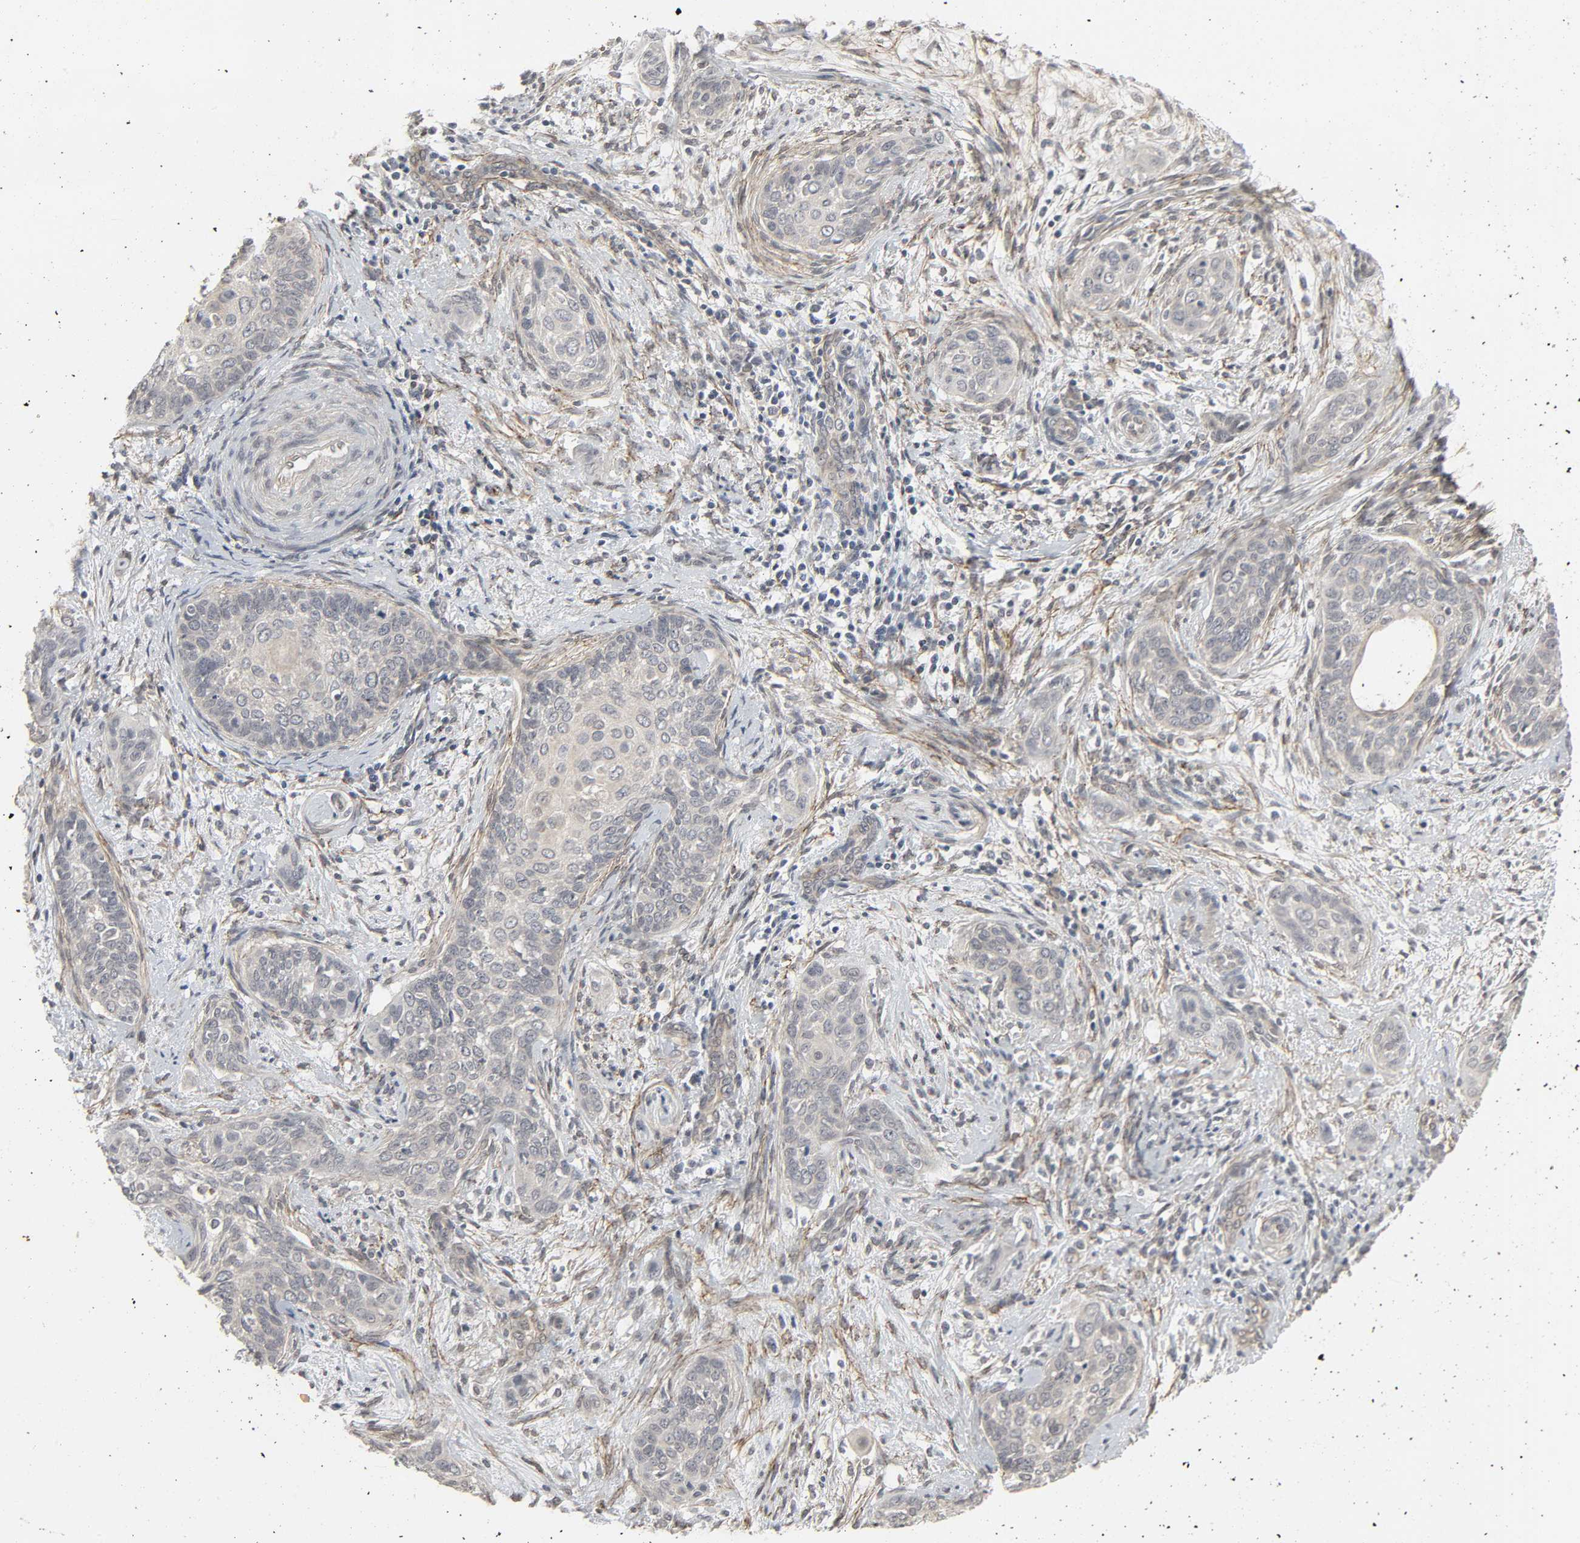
{"staining": {"intensity": "weak", "quantity": "<25%", "location": "cytoplasmic/membranous"}, "tissue": "cervical cancer", "cell_type": "Tumor cells", "image_type": "cancer", "snomed": [{"axis": "morphology", "description": "Squamous cell carcinoma, NOS"}, {"axis": "topography", "description": "Cervix"}], "caption": "This is a photomicrograph of immunohistochemistry (IHC) staining of cervical squamous cell carcinoma, which shows no expression in tumor cells.", "gene": "ZNF222", "patient": {"sex": "female", "age": 33}}